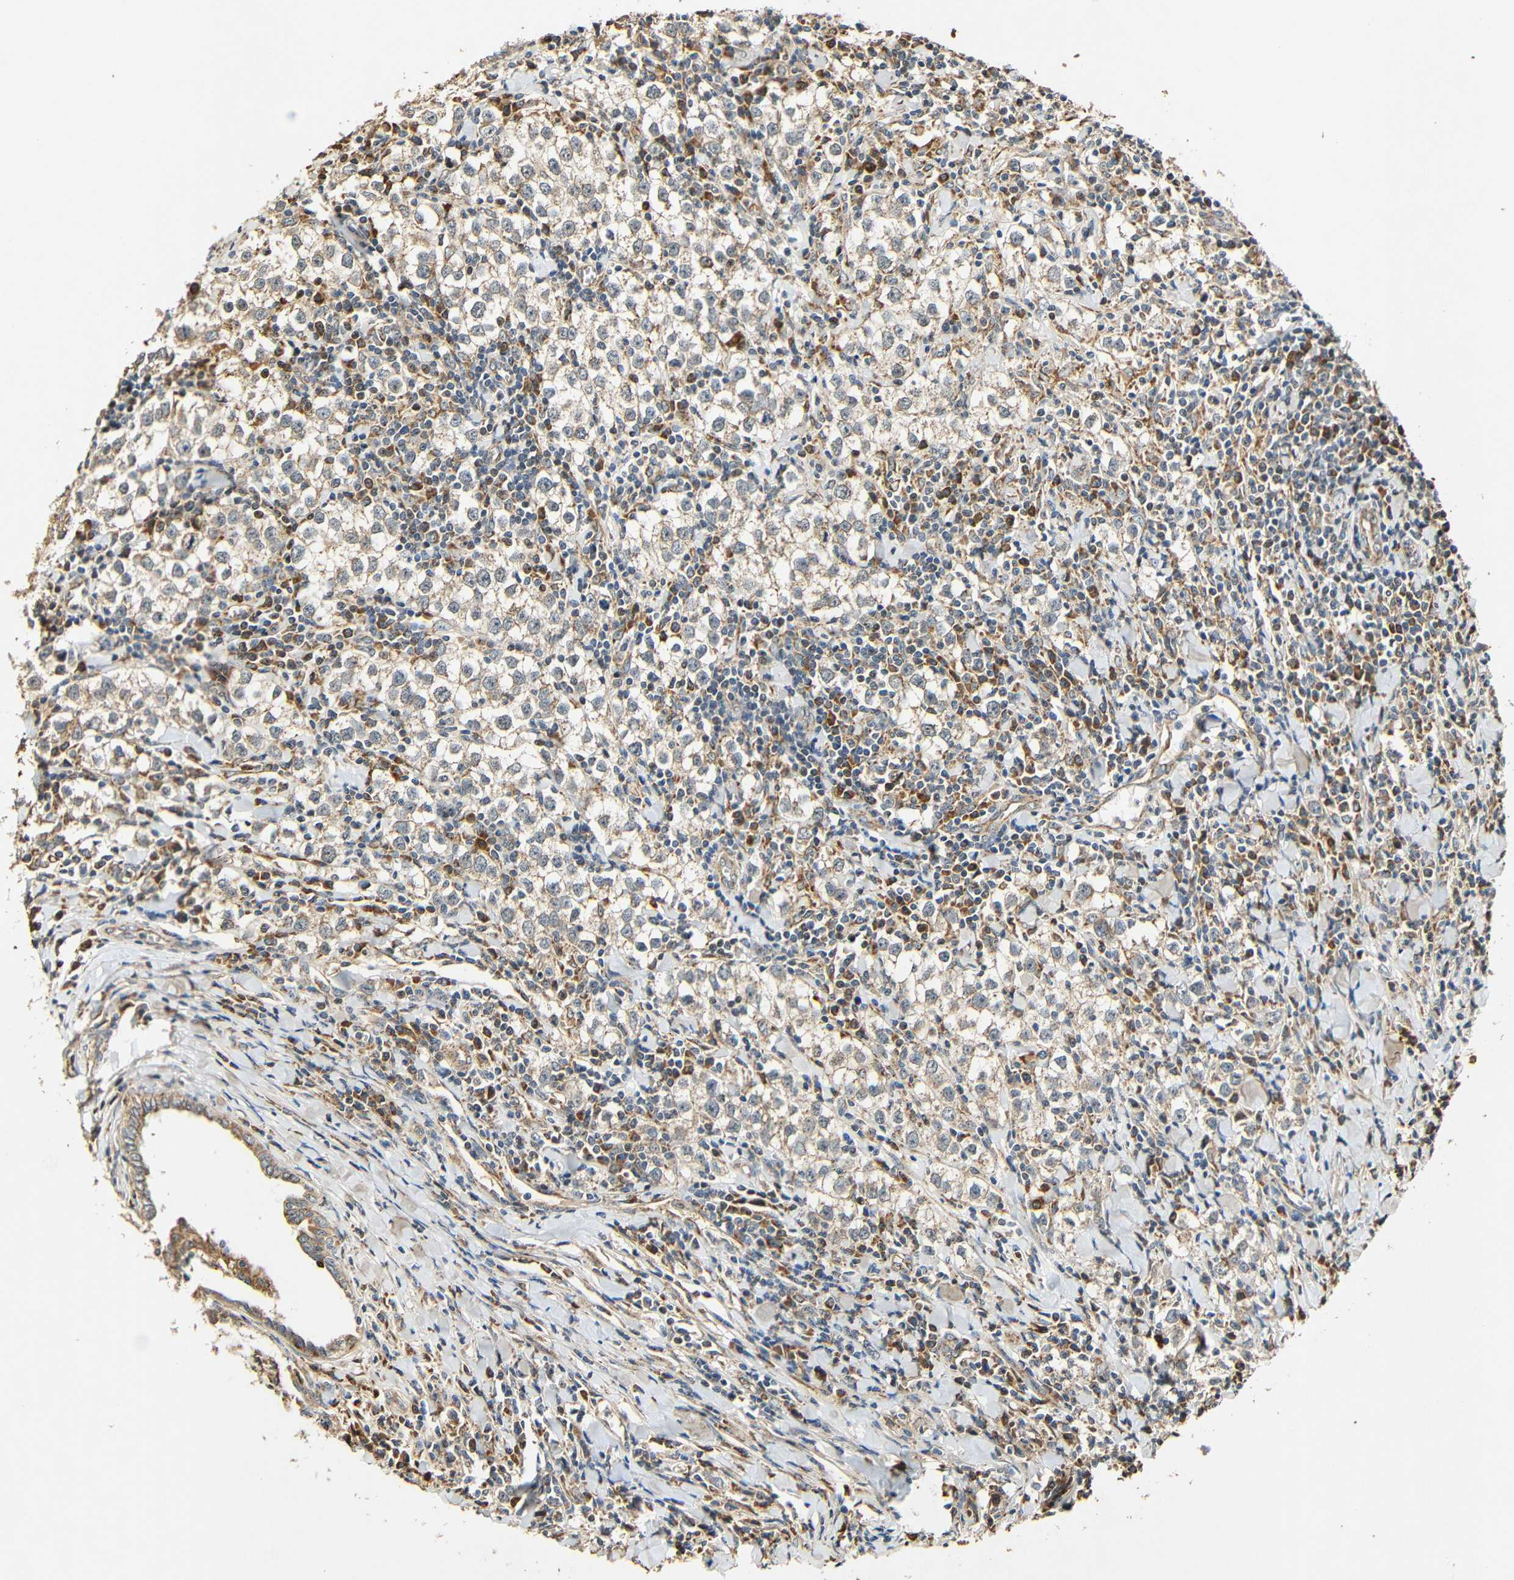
{"staining": {"intensity": "moderate", "quantity": ">75%", "location": "cytoplasmic/membranous"}, "tissue": "testis cancer", "cell_type": "Tumor cells", "image_type": "cancer", "snomed": [{"axis": "morphology", "description": "Seminoma, NOS"}, {"axis": "morphology", "description": "Carcinoma, Embryonal, NOS"}, {"axis": "topography", "description": "Testis"}], "caption": "The micrograph reveals staining of testis embryonal carcinoma, revealing moderate cytoplasmic/membranous protein staining (brown color) within tumor cells.", "gene": "KAZALD1", "patient": {"sex": "male", "age": 36}}